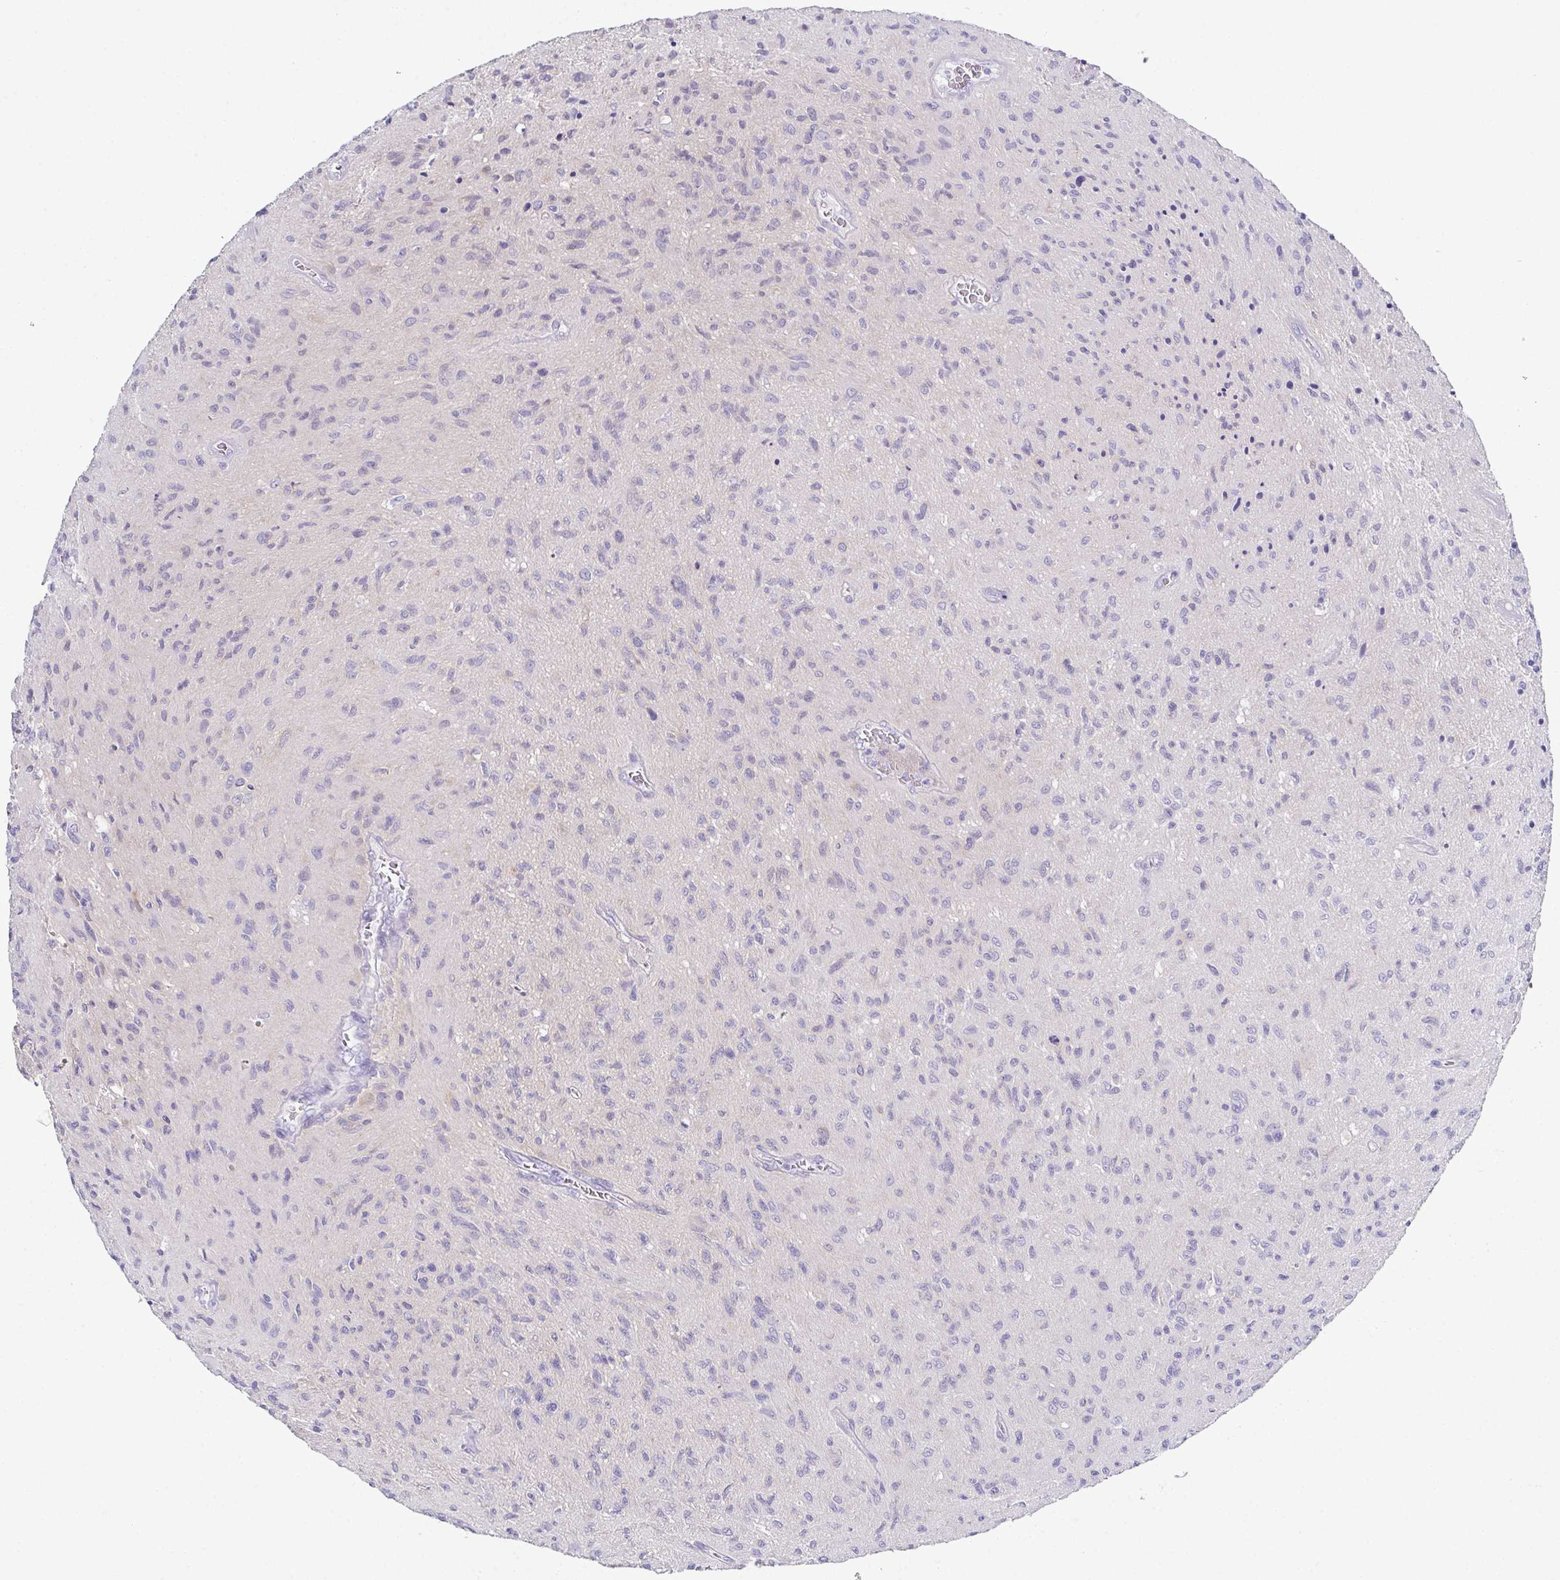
{"staining": {"intensity": "negative", "quantity": "none", "location": "none"}, "tissue": "glioma", "cell_type": "Tumor cells", "image_type": "cancer", "snomed": [{"axis": "morphology", "description": "Glioma, malignant, High grade"}, {"axis": "topography", "description": "Brain"}], "caption": "Immunohistochemistry (IHC) of glioma reveals no positivity in tumor cells.", "gene": "CFAP97D1", "patient": {"sex": "male", "age": 54}}